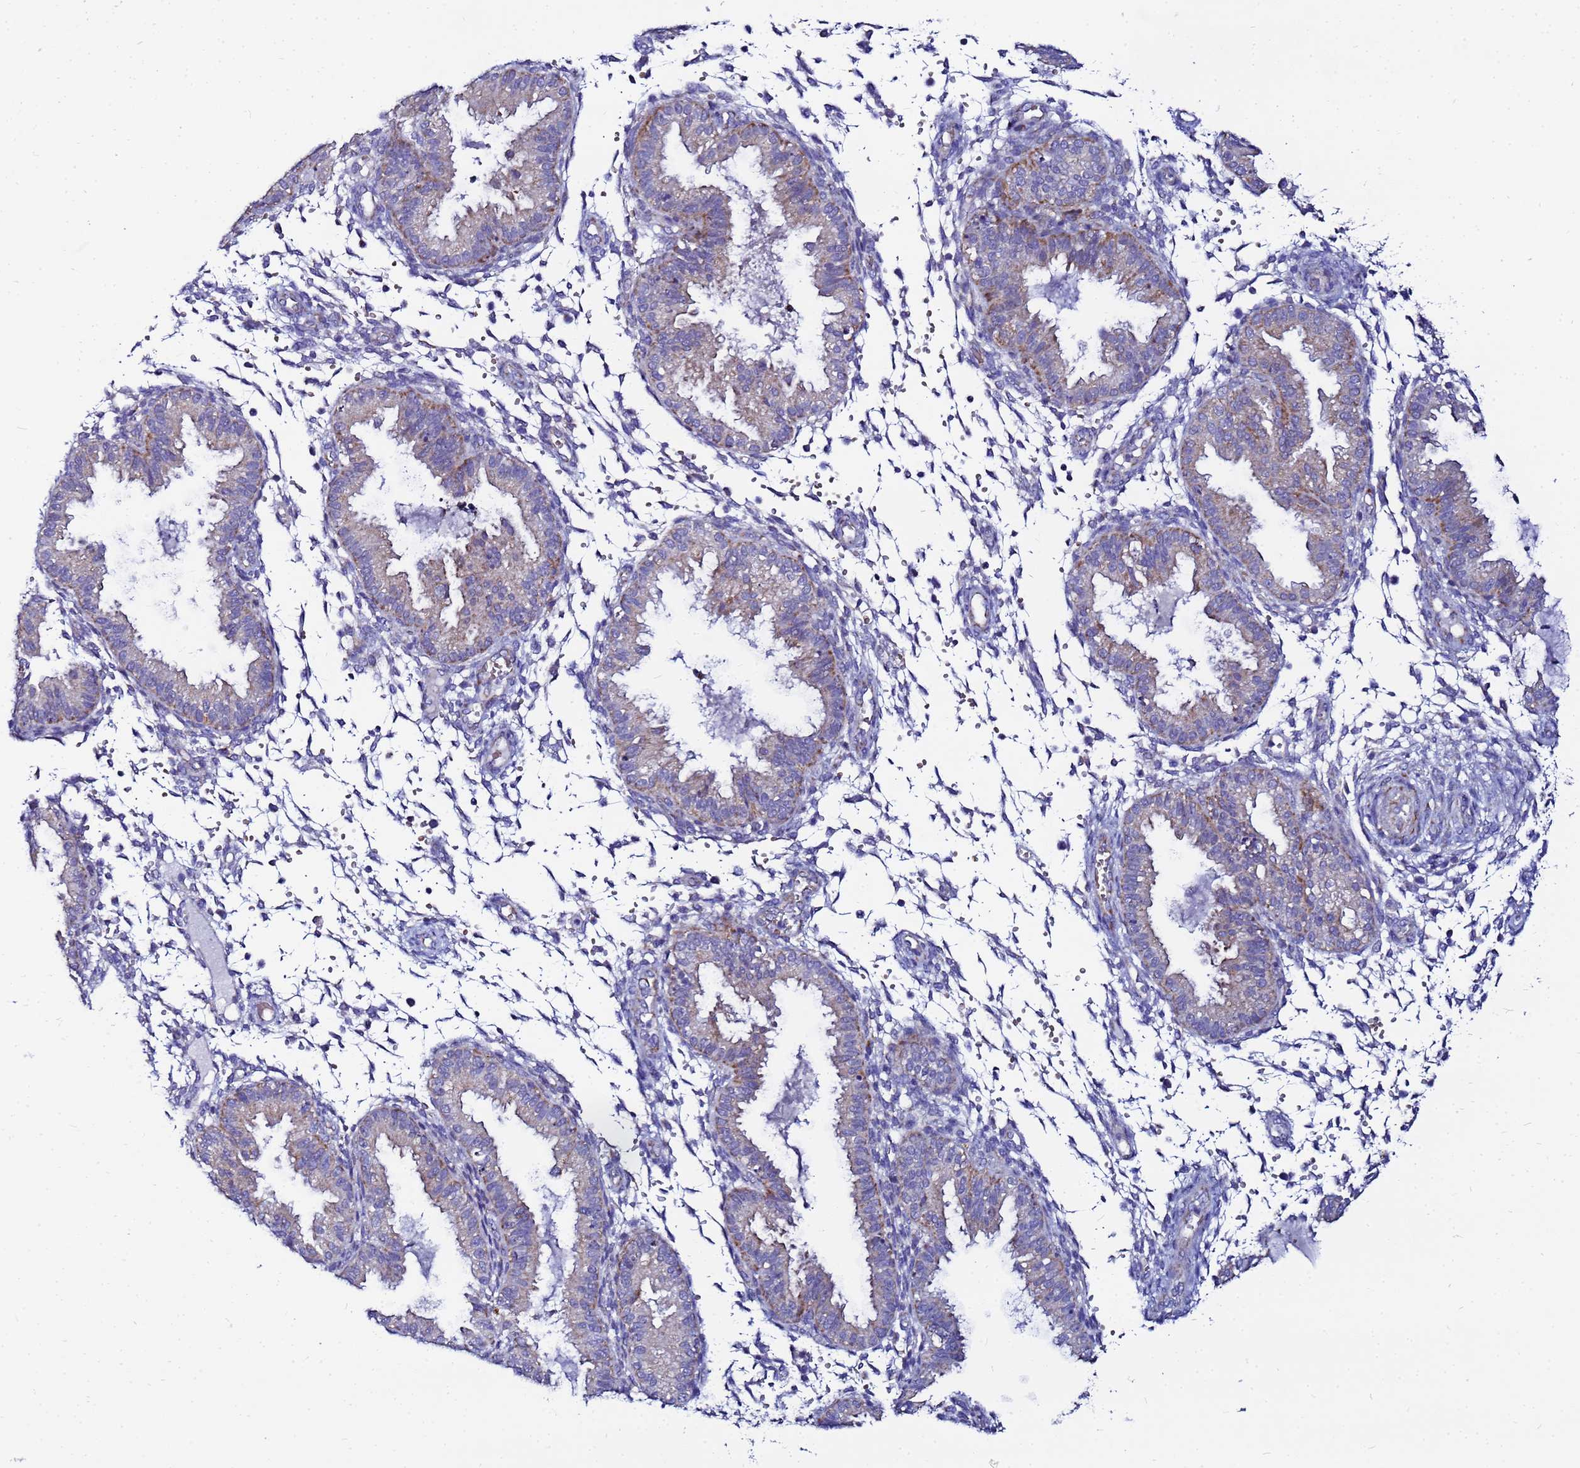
{"staining": {"intensity": "negative", "quantity": "none", "location": "none"}, "tissue": "endometrium", "cell_type": "Cells in endometrial stroma", "image_type": "normal", "snomed": [{"axis": "morphology", "description": "Normal tissue, NOS"}, {"axis": "topography", "description": "Endometrium"}], "caption": "Immunohistochemistry micrograph of normal human endometrium stained for a protein (brown), which exhibits no positivity in cells in endometrial stroma.", "gene": "FAHD2A", "patient": {"sex": "female", "age": 33}}